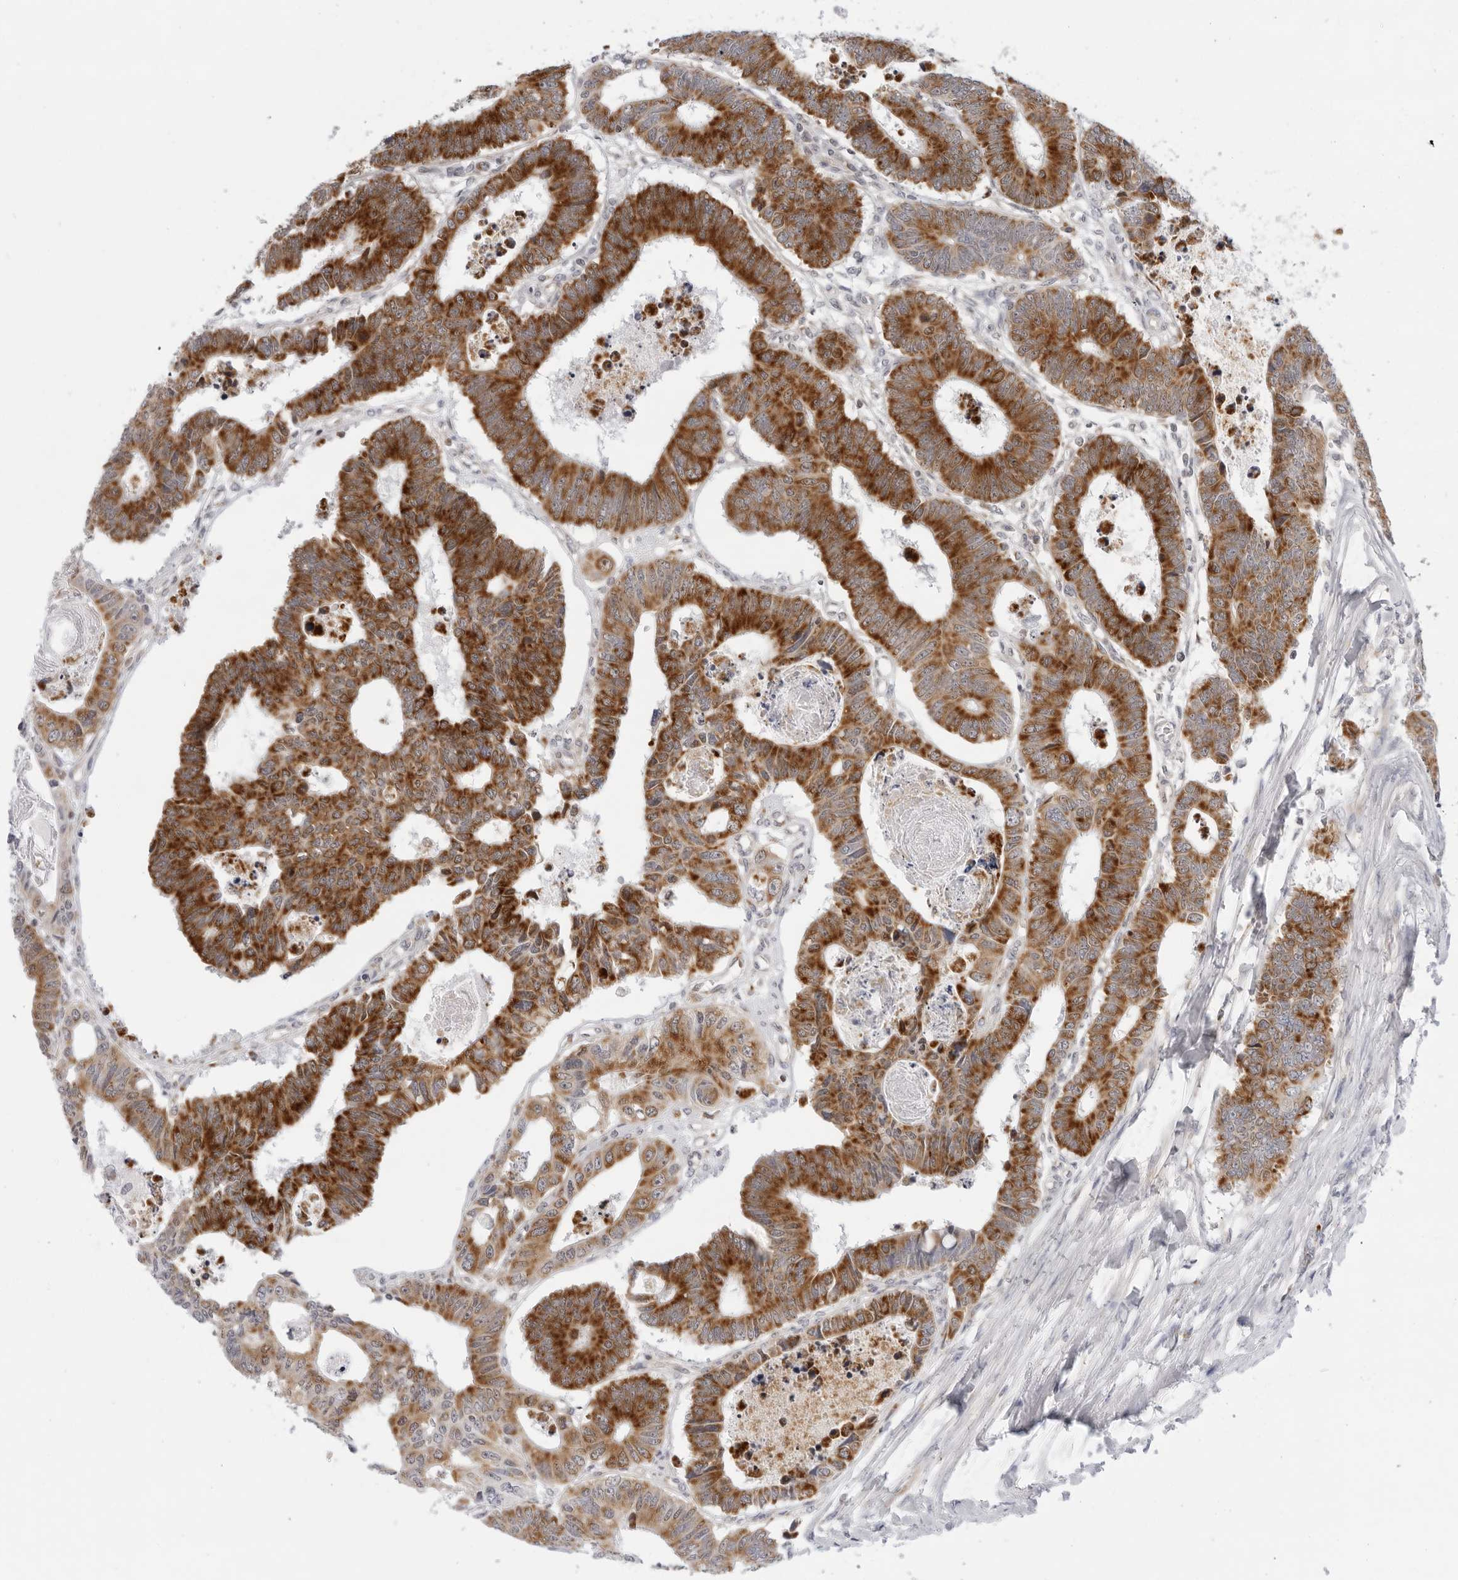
{"staining": {"intensity": "strong", "quantity": ">75%", "location": "cytoplasmic/membranous"}, "tissue": "colorectal cancer", "cell_type": "Tumor cells", "image_type": "cancer", "snomed": [{"axis": "morphology", "description": "Adenocarcinoma, NOS"}, {"axis": "topography", "description": "Rectum"}], "caption": "Protein staining exhibits strong cytoplasmic/membranous staining in about >75% of tumor cells in colorectal cancer. (brown staining indicates protein expression, while blue staining denotes nuclei).", "gene": "CIART", "patient": {"sex": "male", "age": 84}}